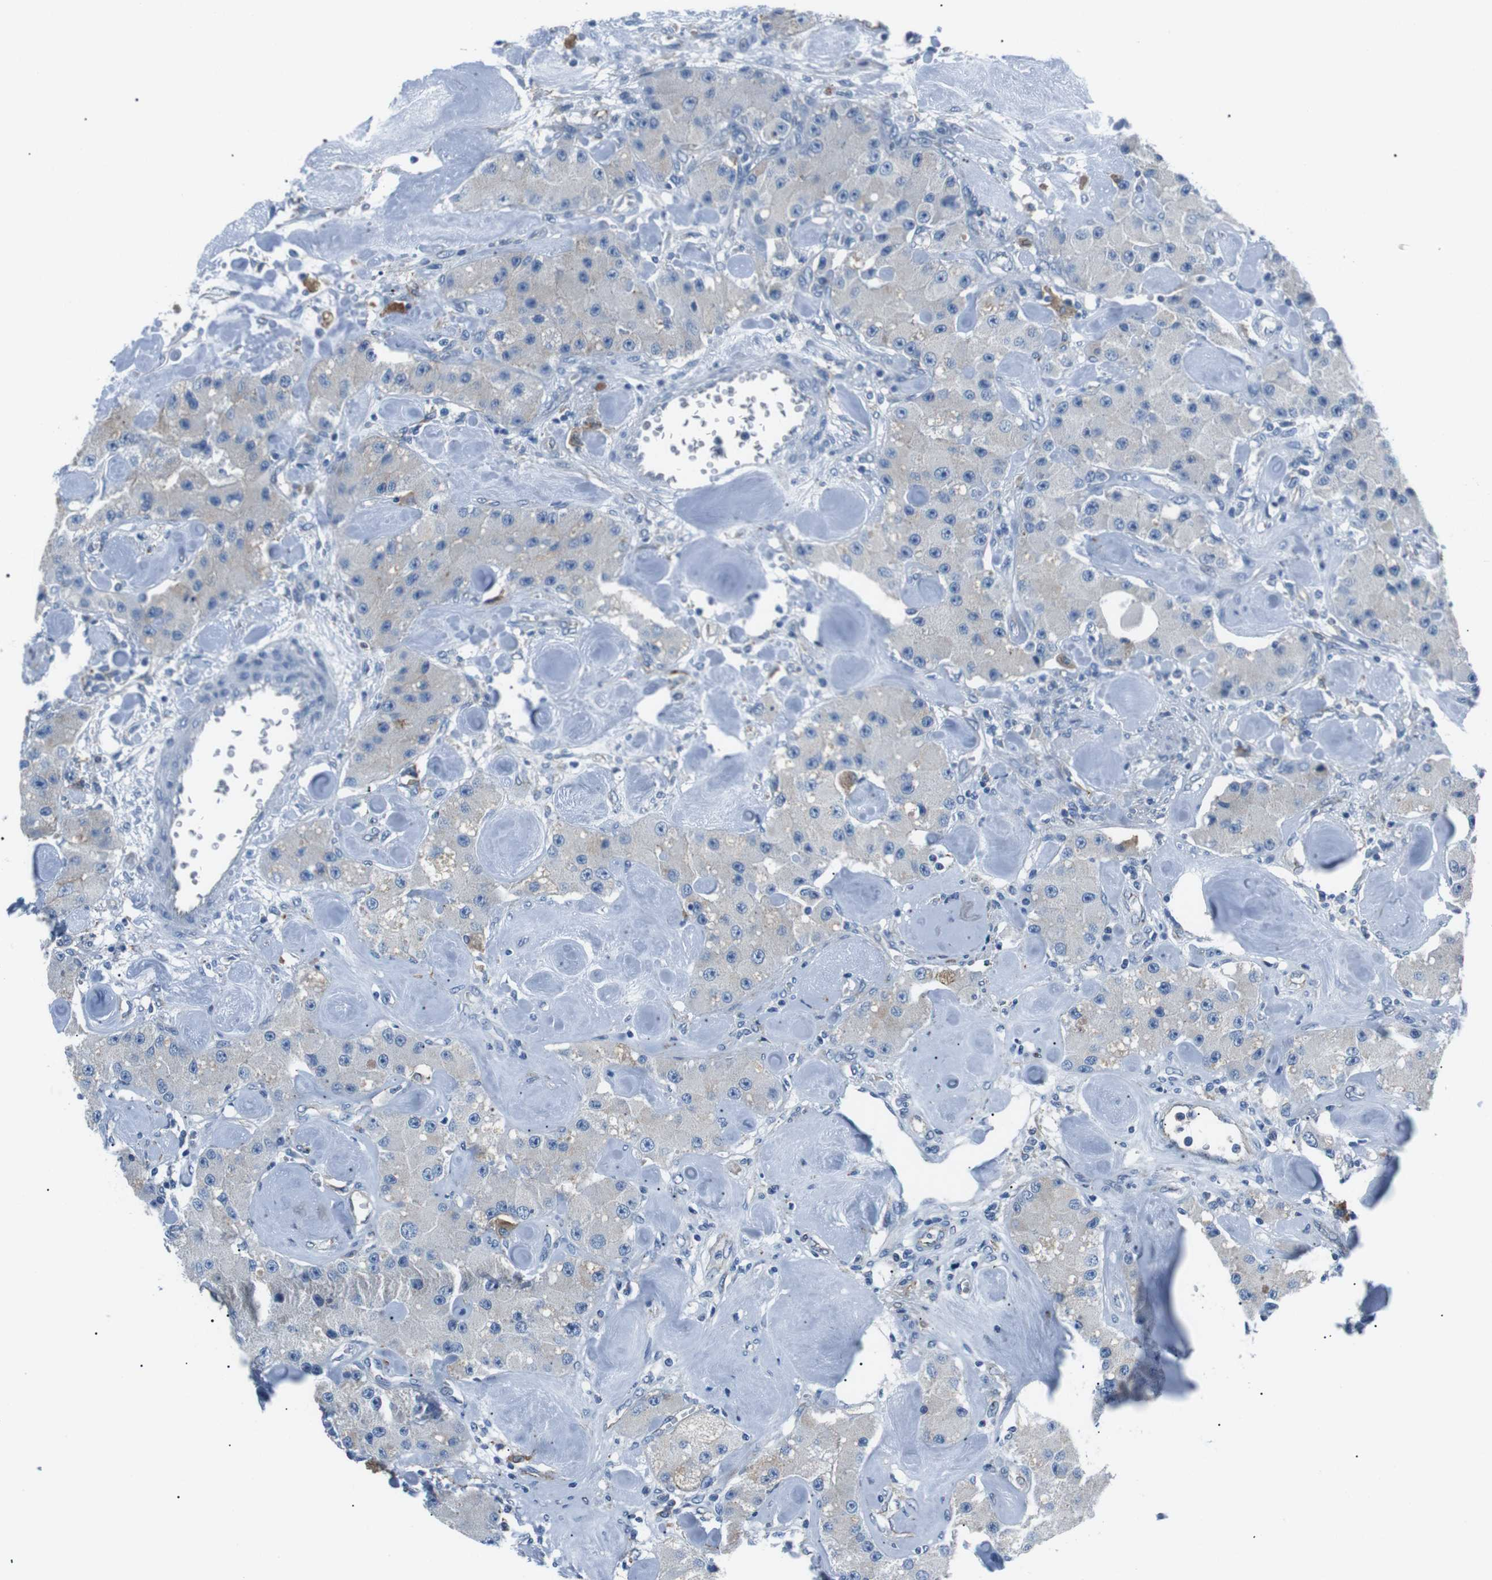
{"staining": {"intensity": "negative", "quantity": "none", "location": "none"}, "tissue": "carcinoid", "cell_type": "Tumor cells", "image_type": "cancer", "snomed": [{"axis": "morphology", "description": "Carcinoid, malignant, NOS"}, {"axis": "topography", "description": "Pancreas"}], "caption": "The IHC photomicrograph has no significant positivity in tumor cells of carcinoid tissue.", "gene": "CSF2RA", "patient": {"sex": "male", "age": 41}}